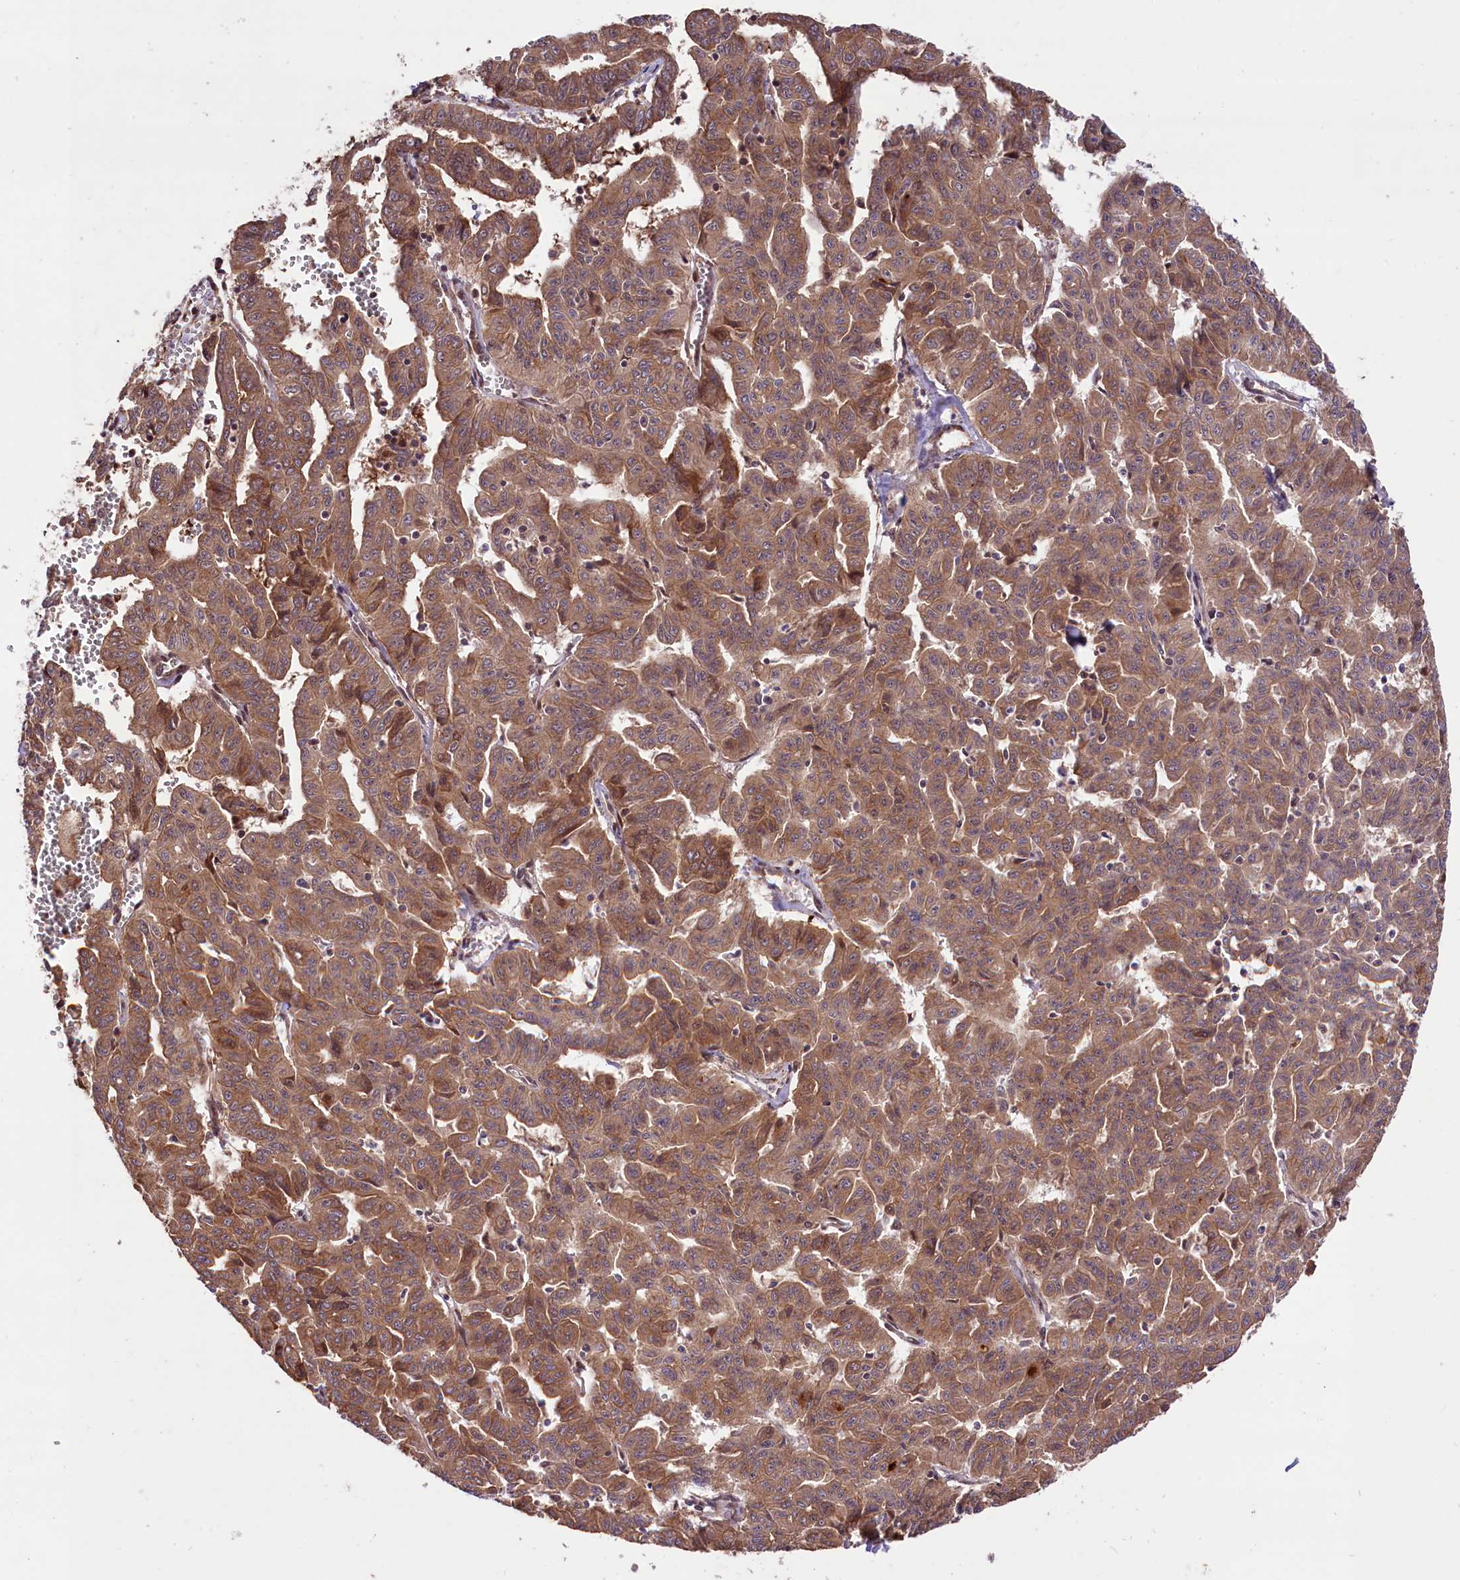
{"staining": {"intensity": "moderate", "quantity": ">75%", "location": "cytoplasmic/membranous"}, "tissue": "liver cancer", "cell_type": "Tumor cells", "image_type": "cancer", "snomed": [{"axis": "morphology", "description": "Cholangiocarcinoma"}, {"axis": "topography", "description": "Liver"}], "caption": "Protein expression analysis of human cholangiocarcinoma (liver) reveals moderate cytoplasmic/membranous staining in about >75% of tumor cells.", "gene": "HDAC5", "patient": {"sex": "female", "age": 77}}